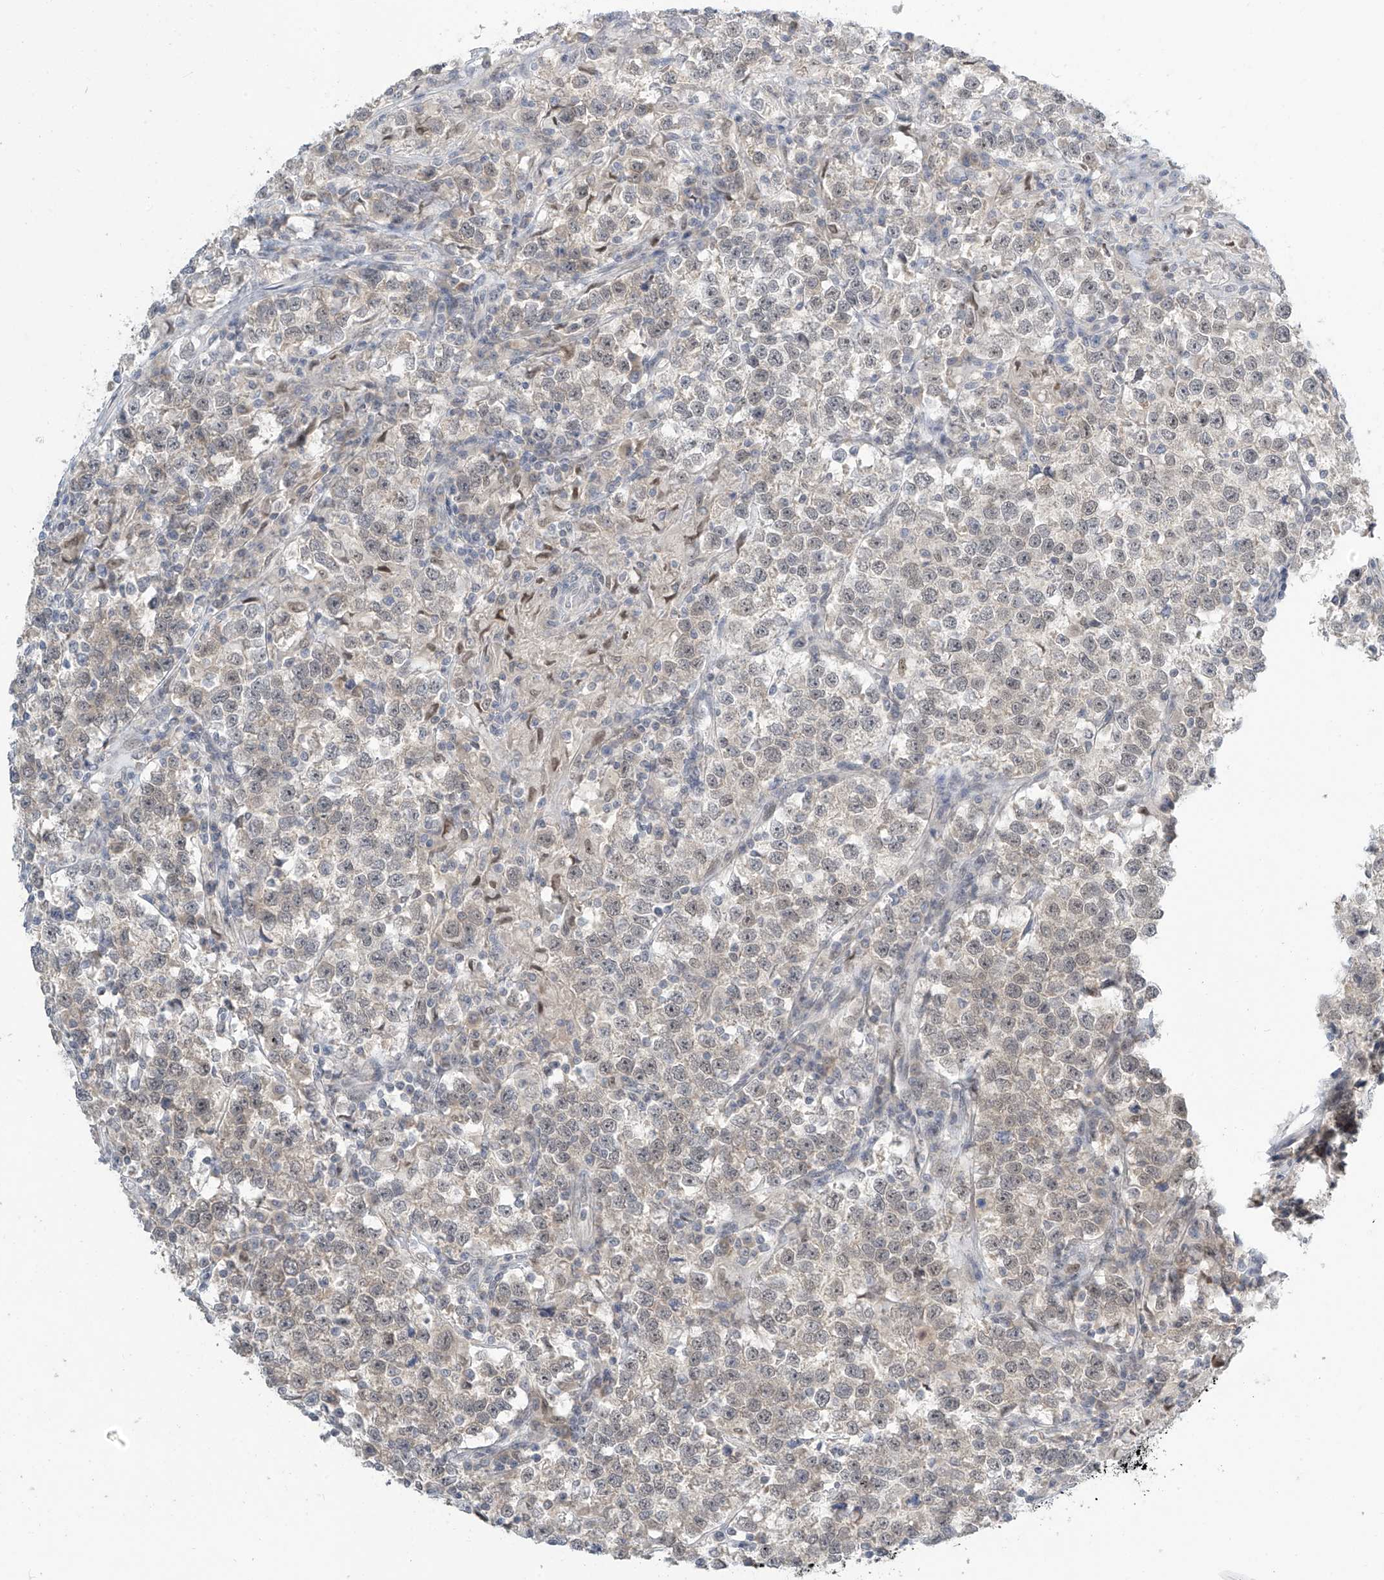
{"staining": {"intensity": "negative", "quantity": "none", "location": "none"}, "tissue": "testis cancer", "cell_type": "Tumor cells", "image_type": "cancer", "snomed": [{"axis": "morphology", "description": "Normal tissue, NOS"}, {"axis": "morphology", "description": "Seminoma, NOS"}, {"axis": "topography", "description": "Testis"}], "caption": "High power microscopy image of an immunohistochemistry (IHC) micrograph of testis cancer (seminoma), revealing no significant staining in tumor cells. (Brightfield microscopy of DAB (3,3'-diaminobenzidine) immunohistochemistry at high magnification).", "gene": "METAP1D", "patient": {"sex": "male", "age": 43}}